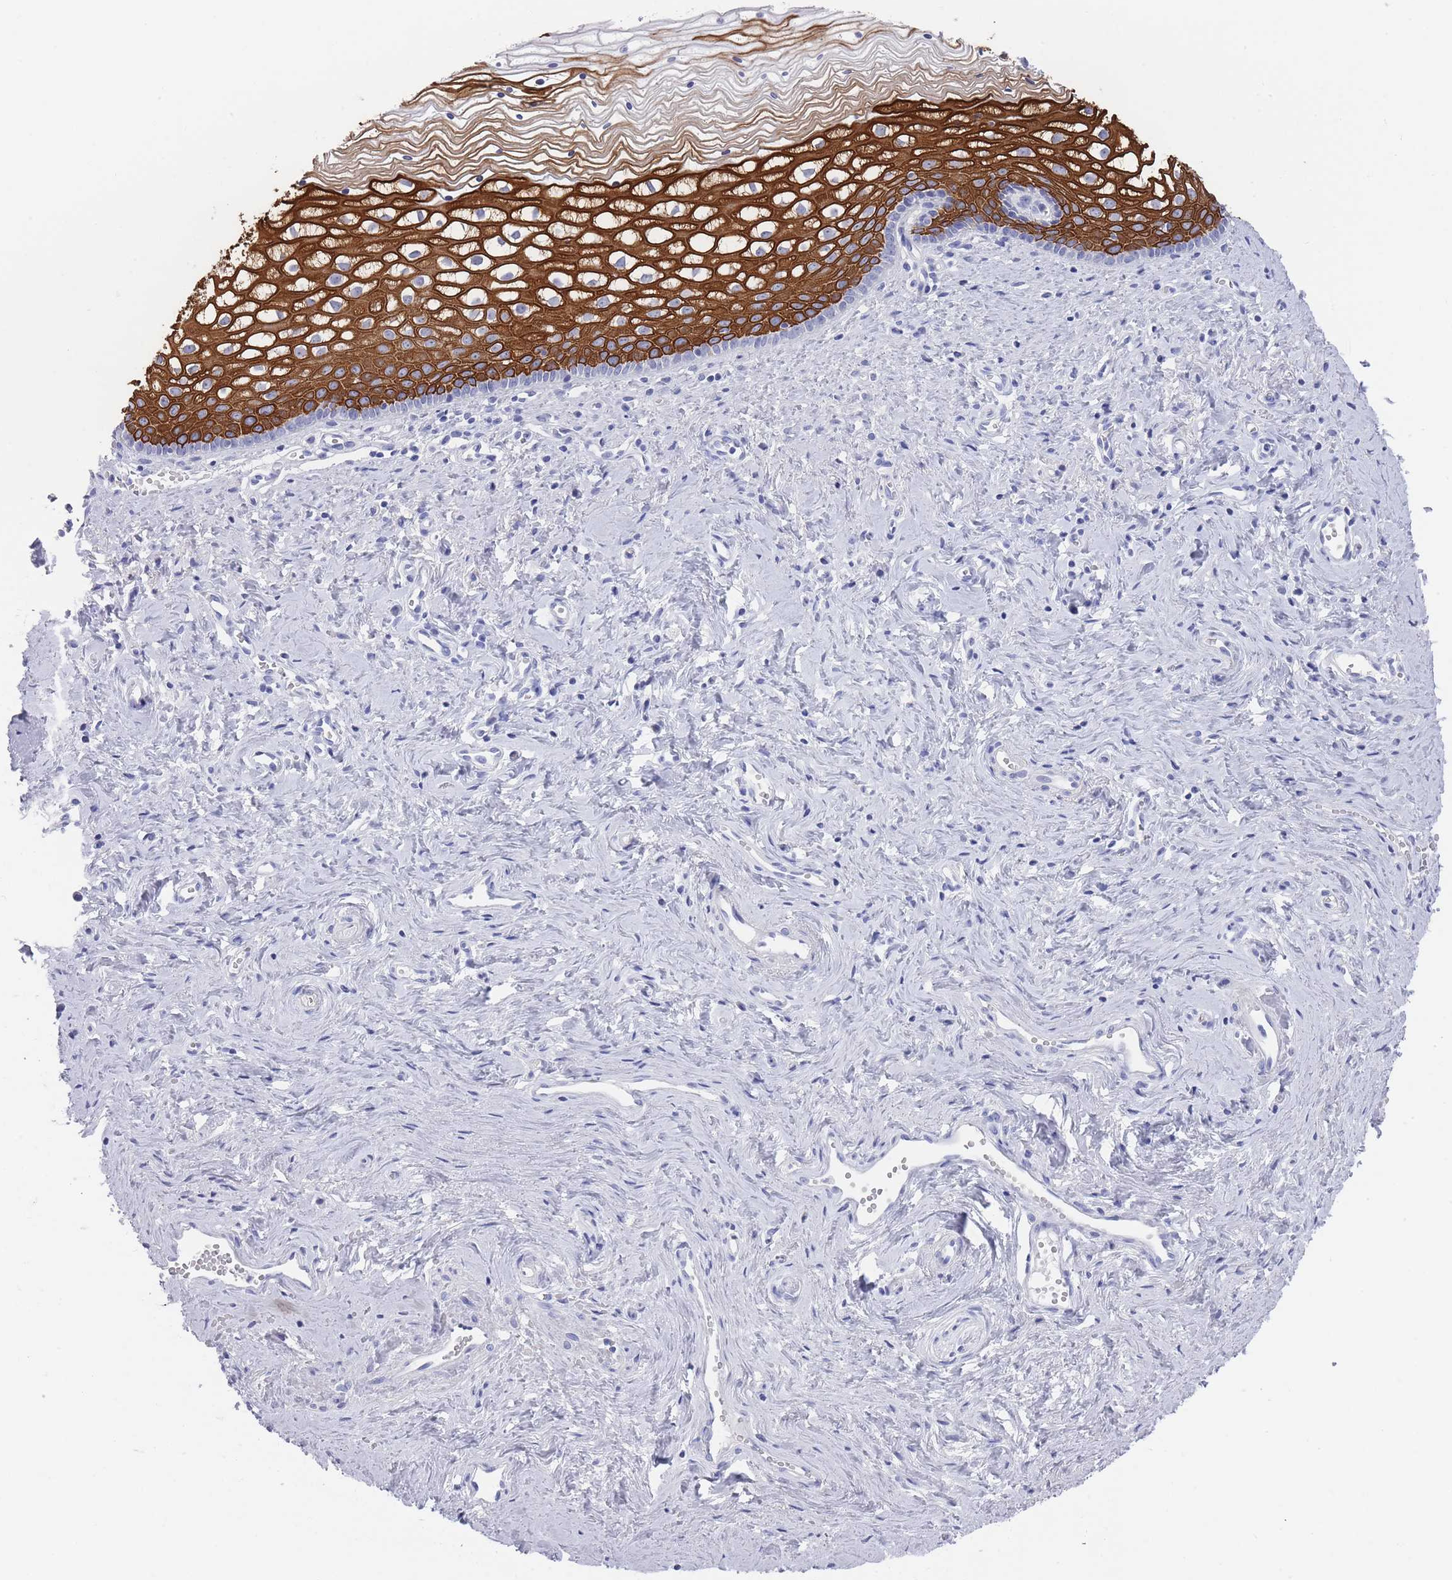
{"staining": {"intensity": "strong", "quantity": "25%-75%", "location": "cytoplasmic/membranous"}, "tissue": "vagina", "cell_type": "Squamous epithelial cells", "image_type": "normal", "snomed": [{"axis": "morphology", "description": "Normal tissue, NOS"}, {"axis": "topography", "description": "Vagina"}], "caption": "A high amount of strong cytoplasmic/membranous staining is appreciated in approximately 25%-75% of squamous epithelial cells in benign vagina.", "gene": "RAB2B", "patient": {"sex": "female", "age": 59}}